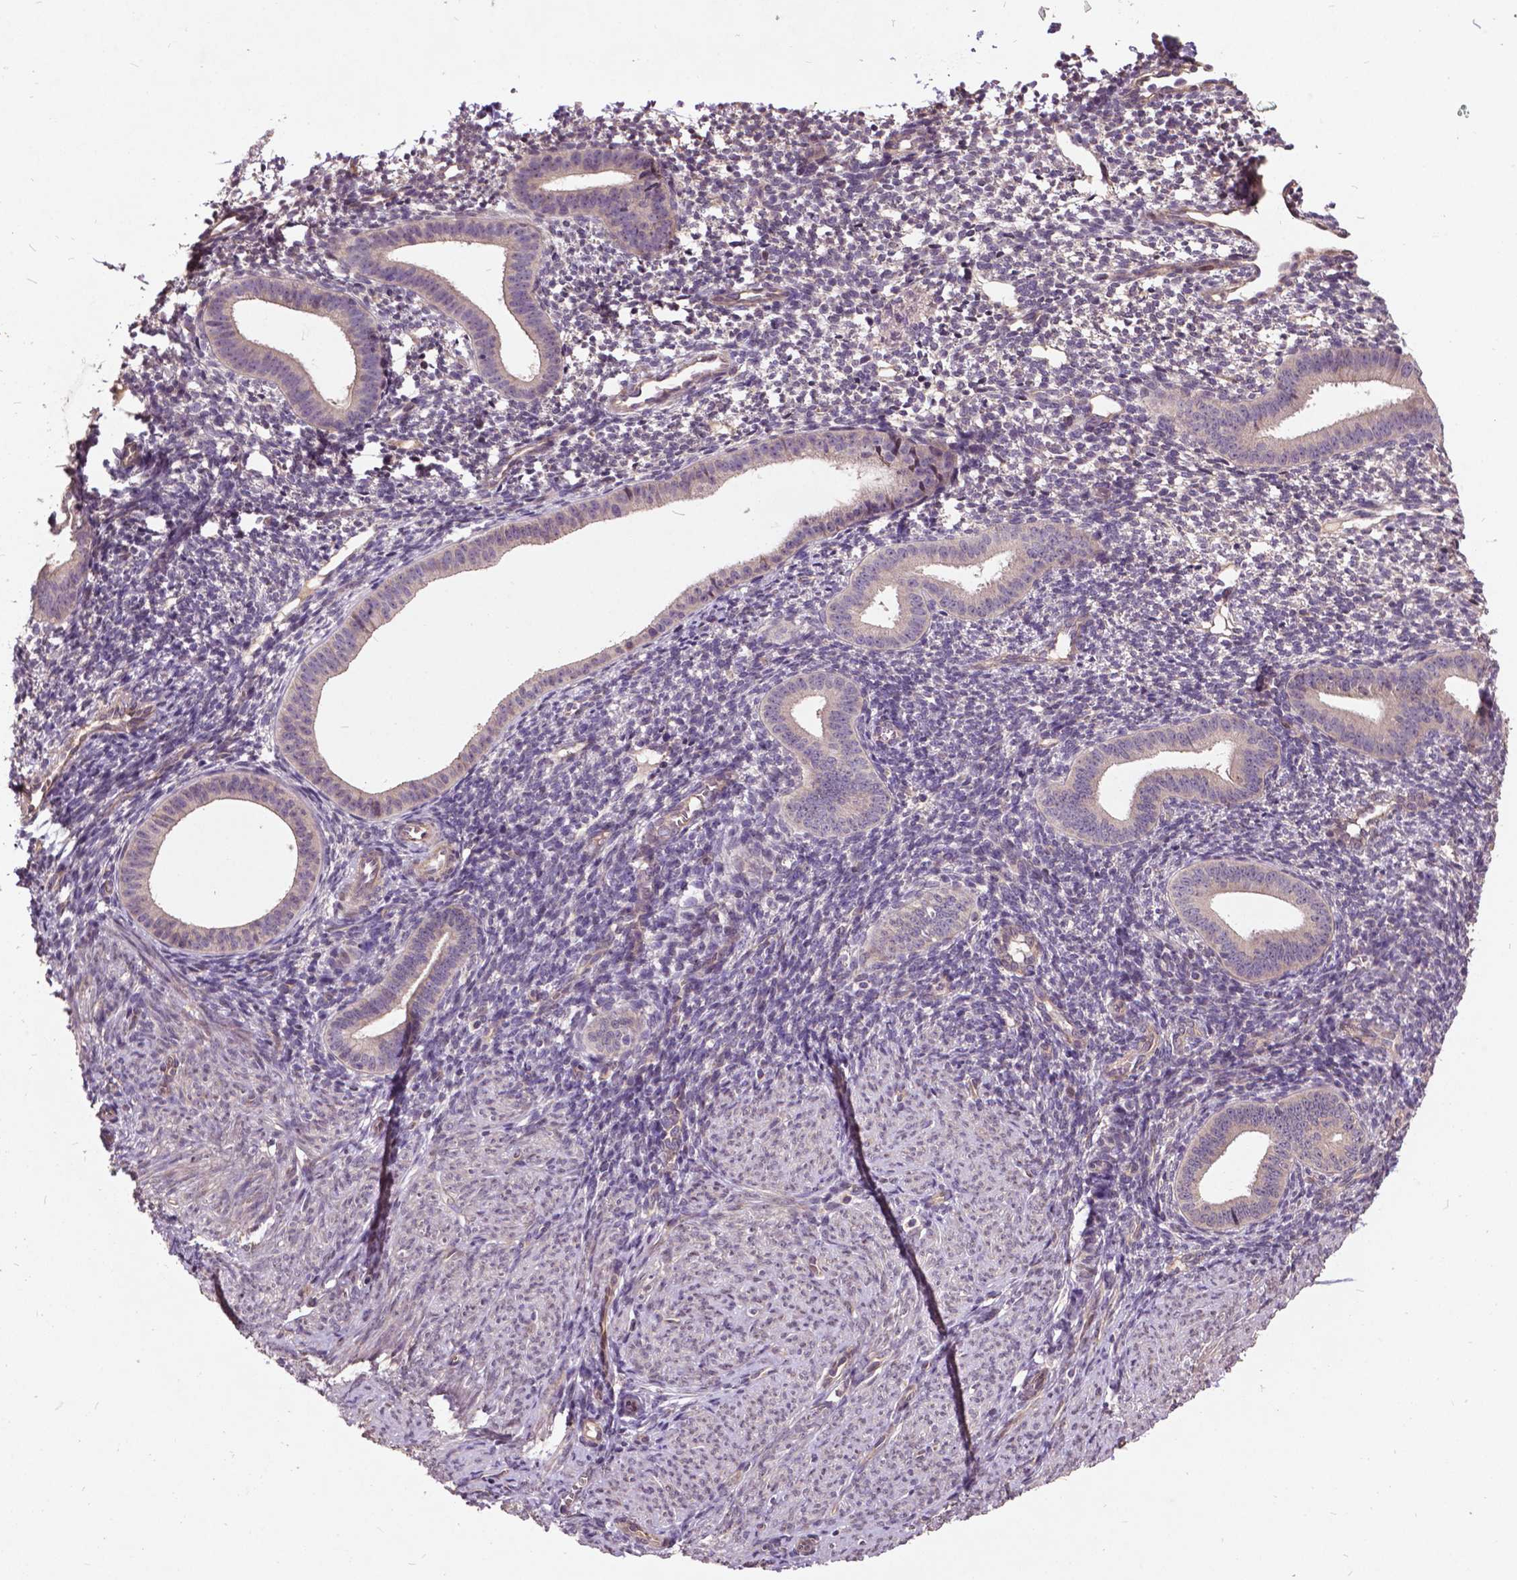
{"staining": {"intensity": "negative", "quantity": "none", "location": "none"}, "tissue": "endometrium", "cell_type": "Cells in endometrial stroma", "image_type": "normal", "snomed": [{"axis": "morphology", "description": "Normal tissue, NOS"}, {"axis": "topography", "description": "Endometrium"}], "caption": "Immunohistochemistry photomicrograph of benign endometrium stained for a protein (brown), which demonstrates no expression in cells in endometrial stroma.", "gene": "AP1S3", "patient": {"sex": "female", "age": 40}}